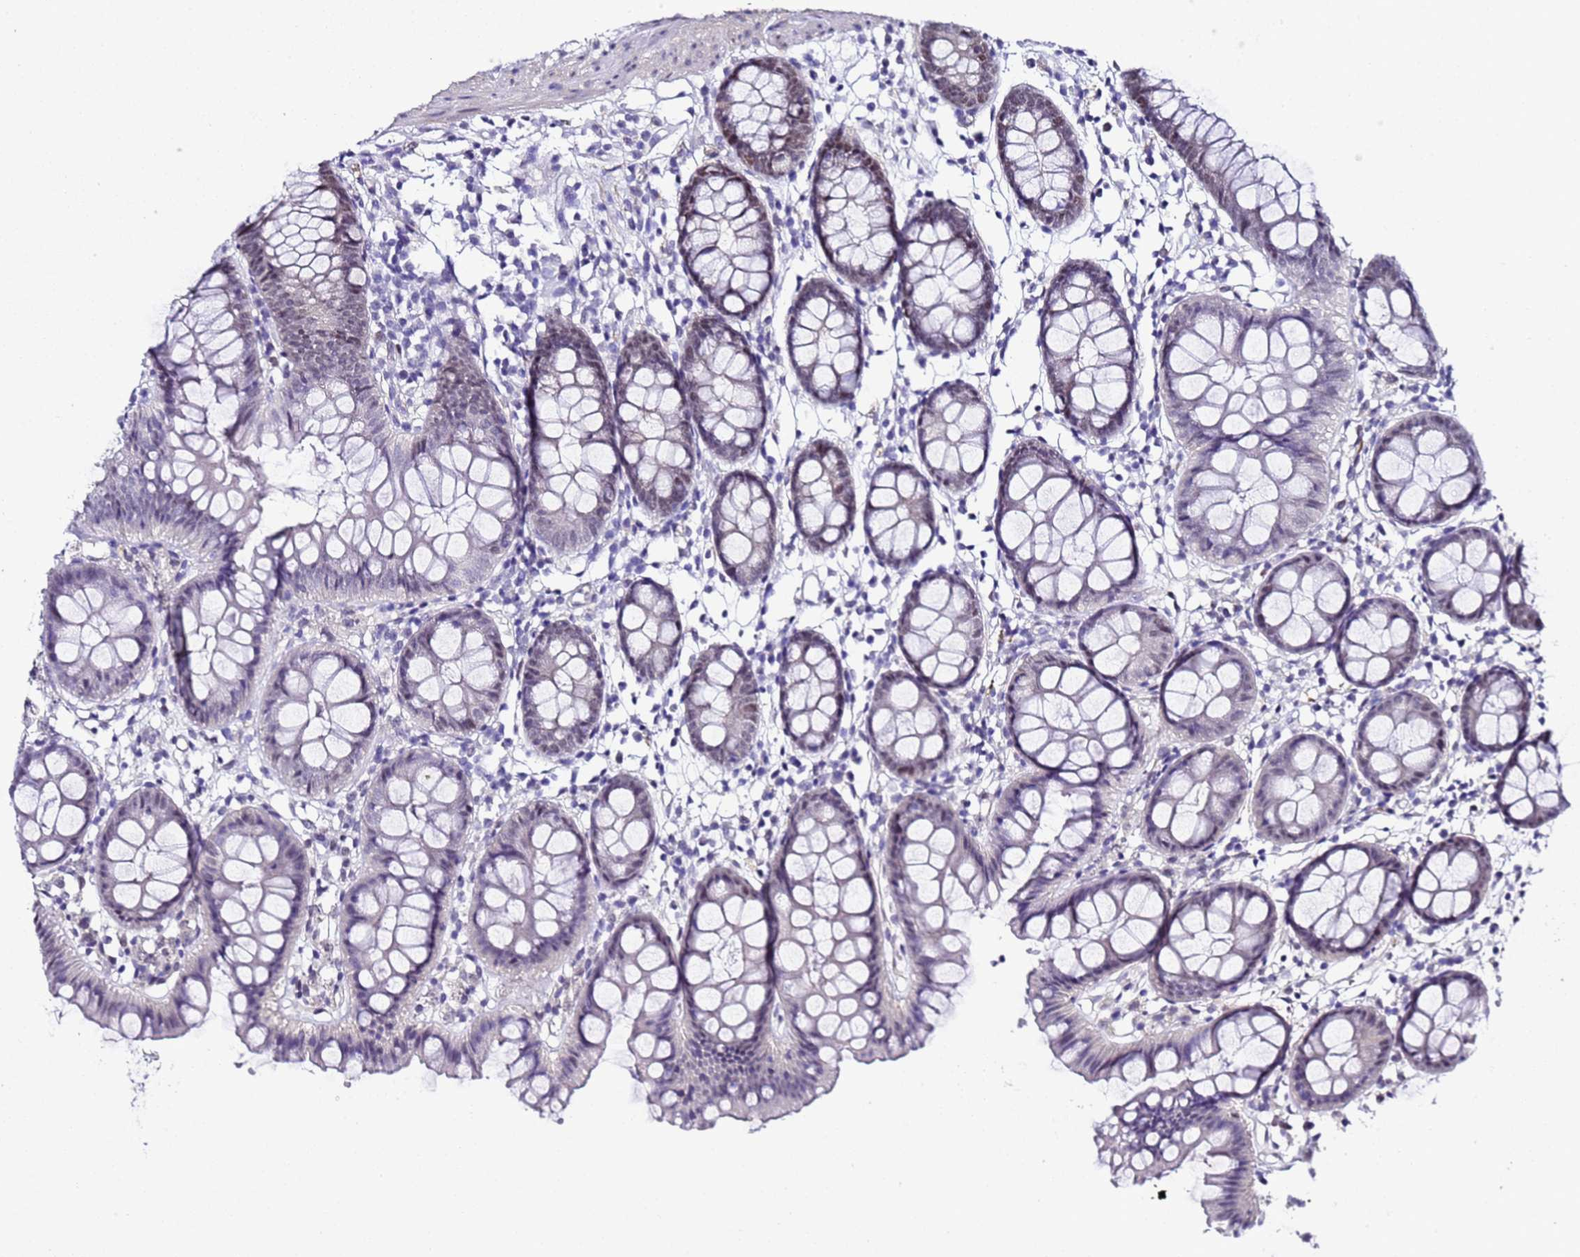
{"staining": {"intensity": "weak", "quantity": ">75%", "location": "cytoplasmic/membranous,nuclear"}, "tissue": "colon", "cell_type": "Endothelial cells", "image_type": "normal", "snomed": [{"axis": "morphology", "description": "Normal tissue, NOS"}, {"axis": "topography", "description": "Colon"}], "caption": "Benign colon shows weak cytoplasmic/membranous,nuclear staining in approximately >75% of endothelial cells.", "gene": "BCL7A", "patient": {"sex": "female", "age": 84}}